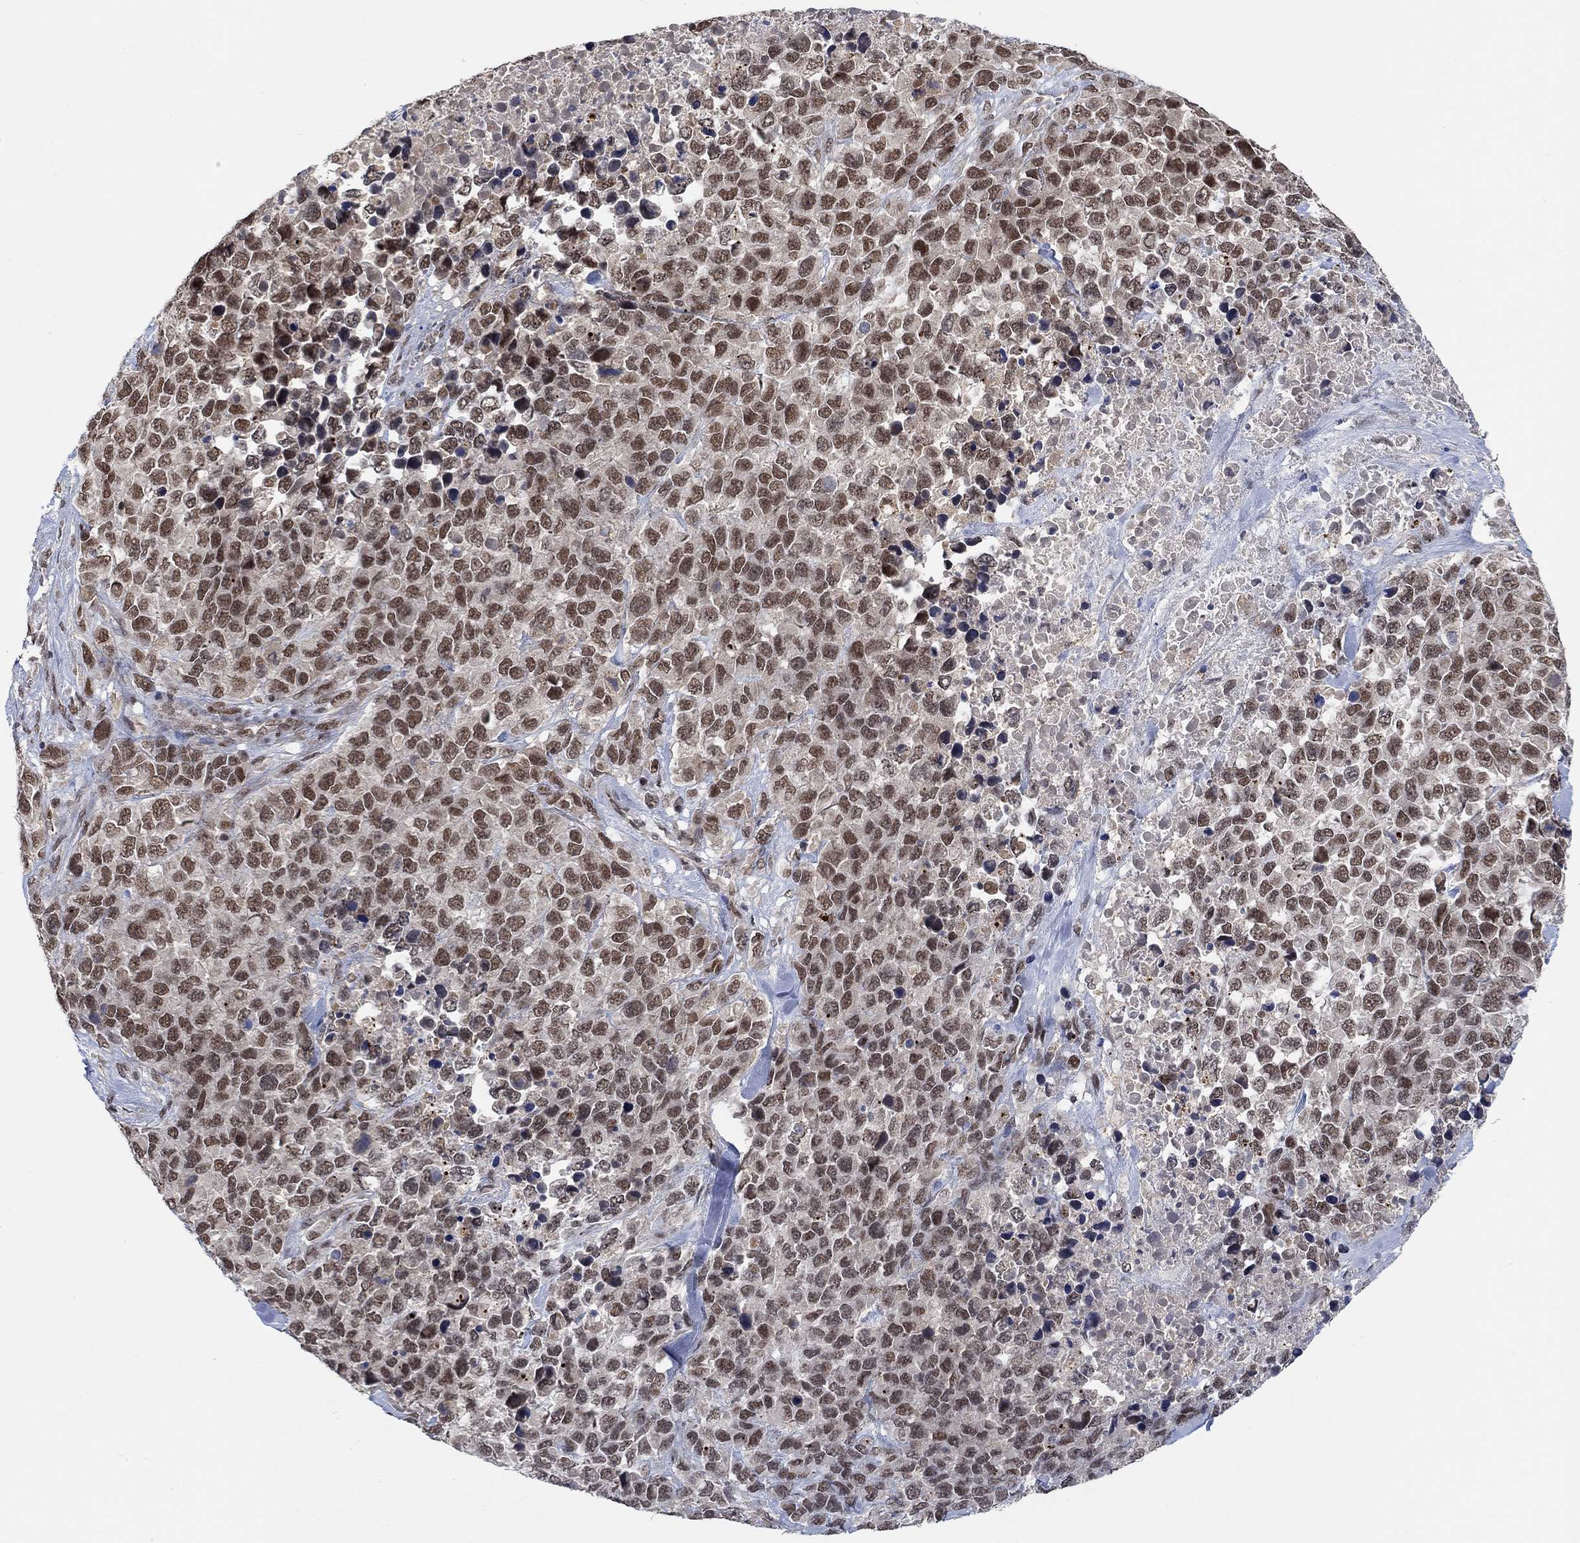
{"staining": {"intensity": "moderate", "quantity": "25%-75%", "location": "nuclear"}, "tissue": "melanoma", "cell_type": "Tumor cells", "image_type": "cancer", "snomed": [{"axis": "morphology", "description": "Malignant melanoma, Metastatic site"}, {"axis": "topography", "description": "Skin"}], "caption": "Immunohistochemical staining of melanoma displays moderate nuclear protein expression in approximately 25%-75% of tumor cells.", "gene": "THAP8", "patient": {"sex": "male", "age": 84}}